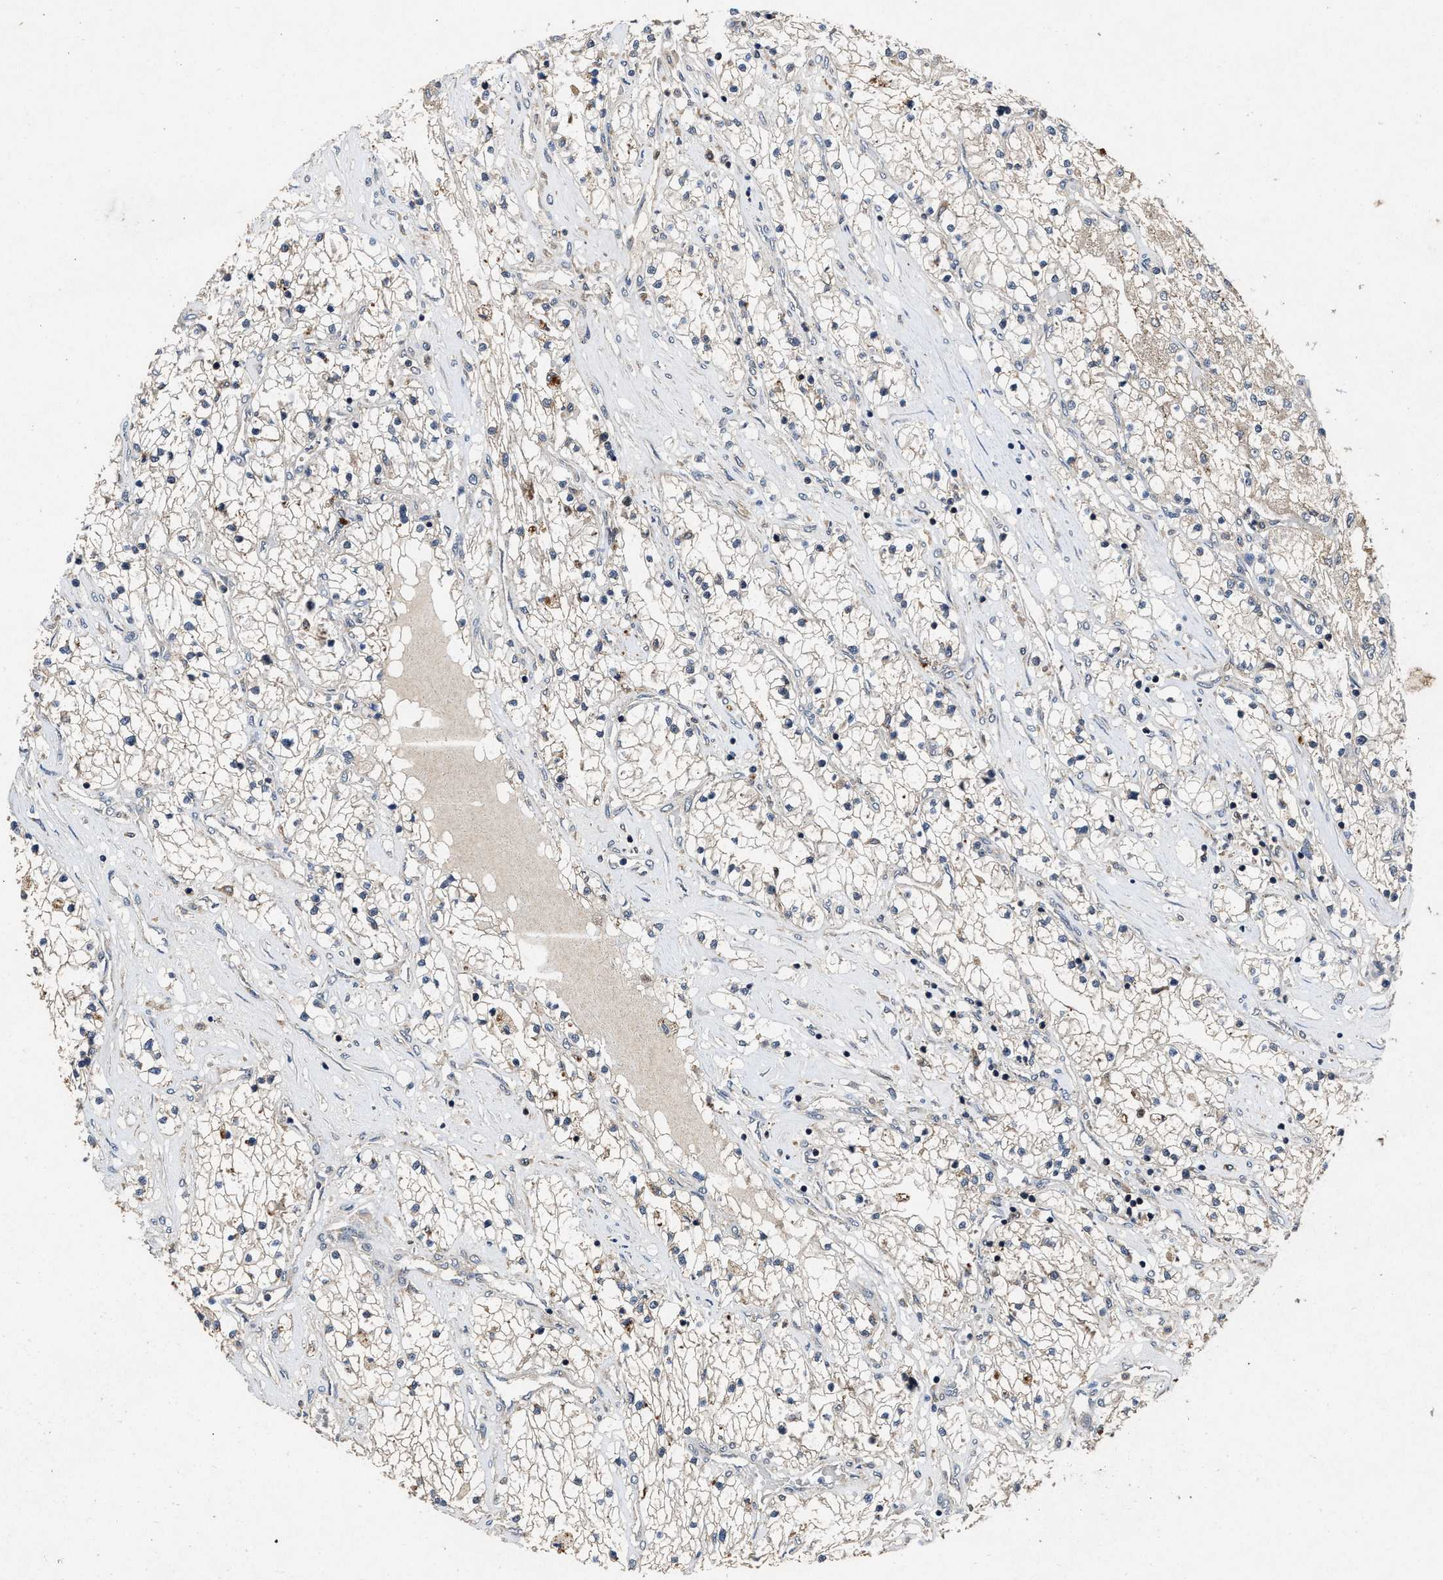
{"staining": {"intensity": "weak", "quantity": "<25%", "location": "cytoplasmic/membranous"}, "tissue": "renal cancer", "cell_type": "Tumor cells", "image_type": "cancer", "snomed": [{"axis": "morphology", "description": "Adenocarcinoma, NOS"}, {"axis": "topography", "description": "Kidney"}], "caption": "IHC photomicrograph of human renal adenocarcinoma stained for a protein (brown), which demonstrates no expression in tumor cells. Brightfield microscopy of IHC stained with DAB (3,3'-diaminobenzidine) (brown) and hematoxylin (blue), captured at high magnification.", "gene": "PDAP1", "patient": {"sex": "male", "age": 68}}